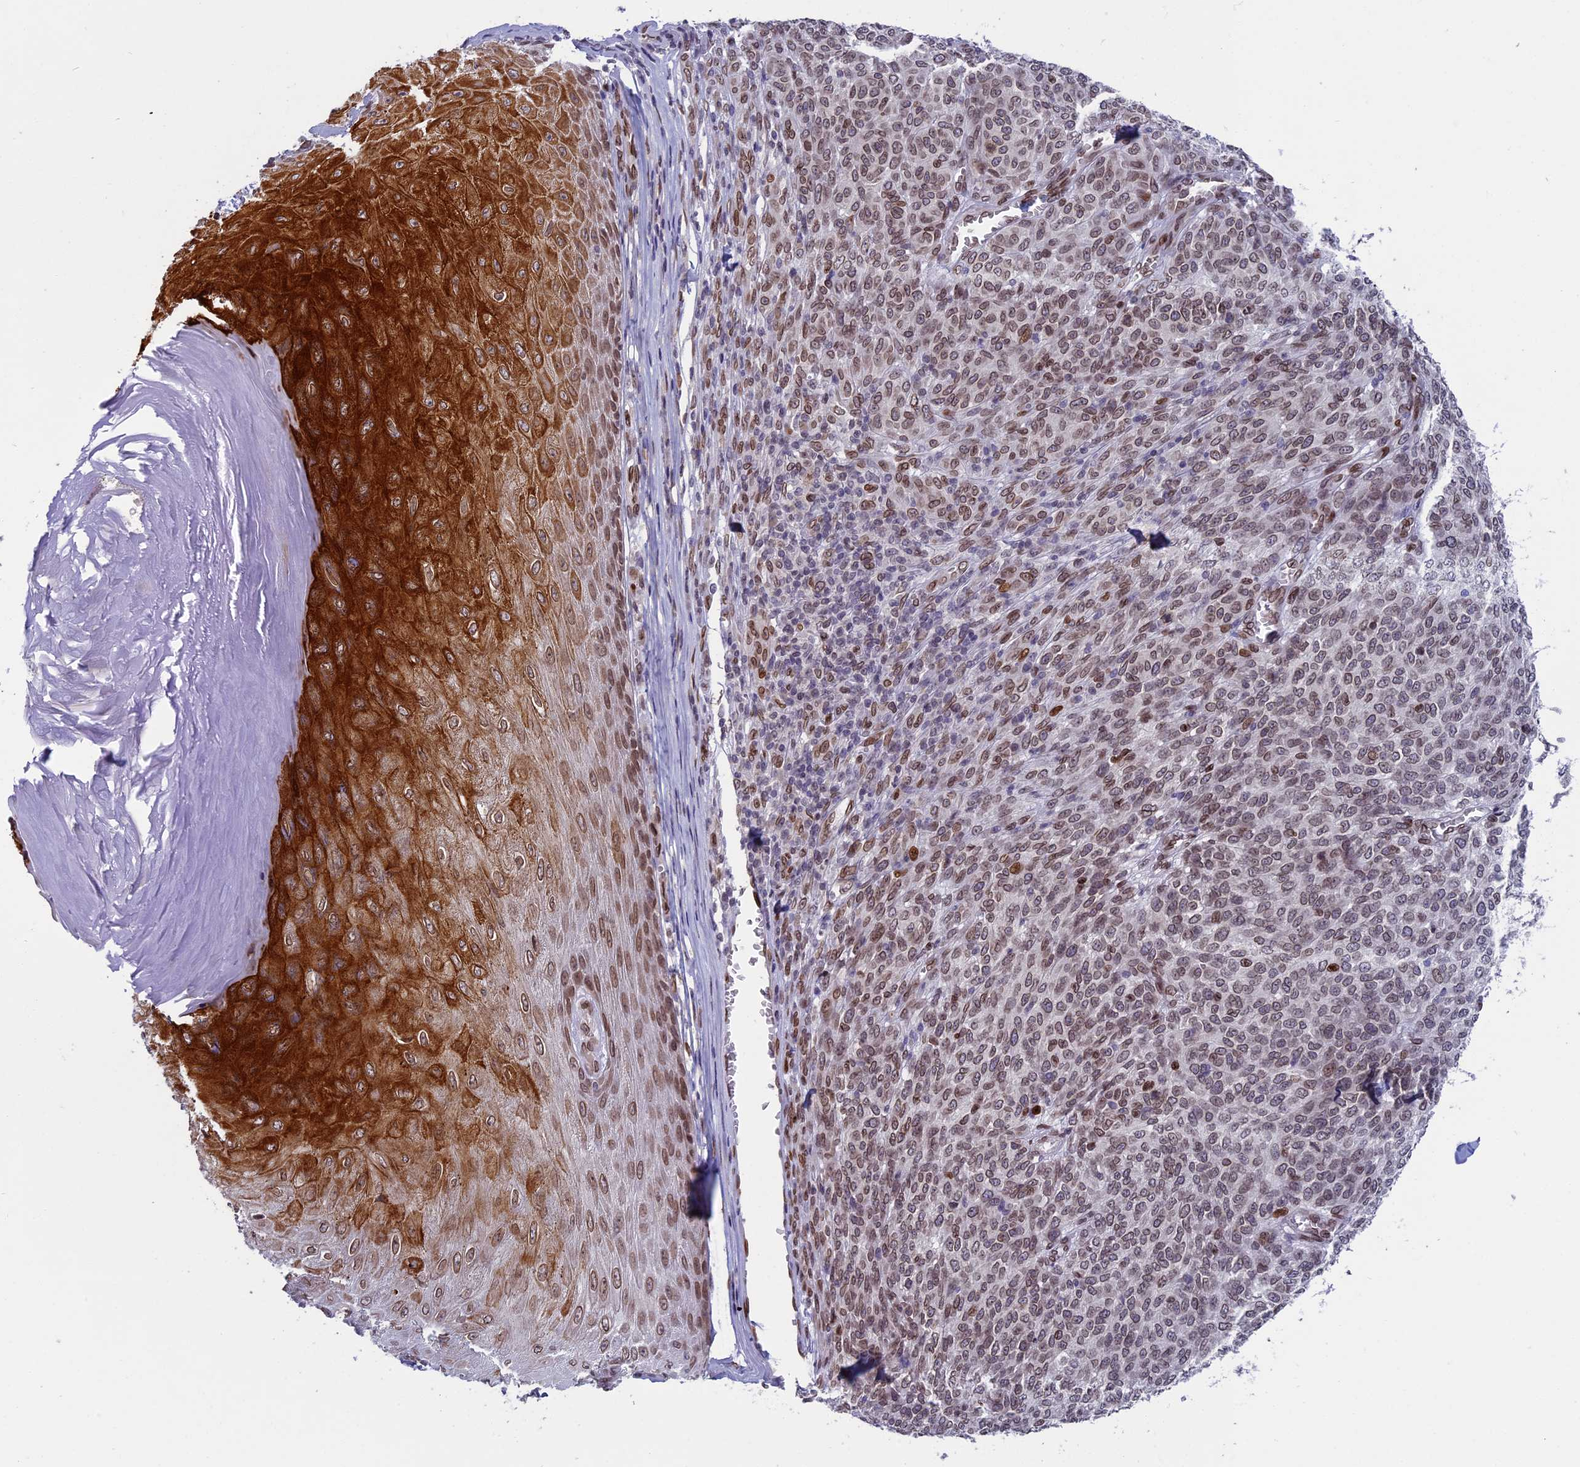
{"staining": {"intensity": "strong", "quantity": ">75%", "location": "cytoplasmic/membranous,nuclear"}, "tissue": "melanoma", "cell_type": "Tumor cells", "image_type": "cancer", "snomed": [{"axis": "morphology", "description": "Malignant melanoma, NOS"}, {"axis": "topography", "description": "Skin"}], "caption": "IHC (DAB (3,3'-diaminobenzidine)) staining of melanoma demonstrates strong cytoplasmic/membranous and nuclear protein staining in approximately >75% of tumor cells.", "gene": "GPSM1", "patient": {"sex": "male", "age": 49}}